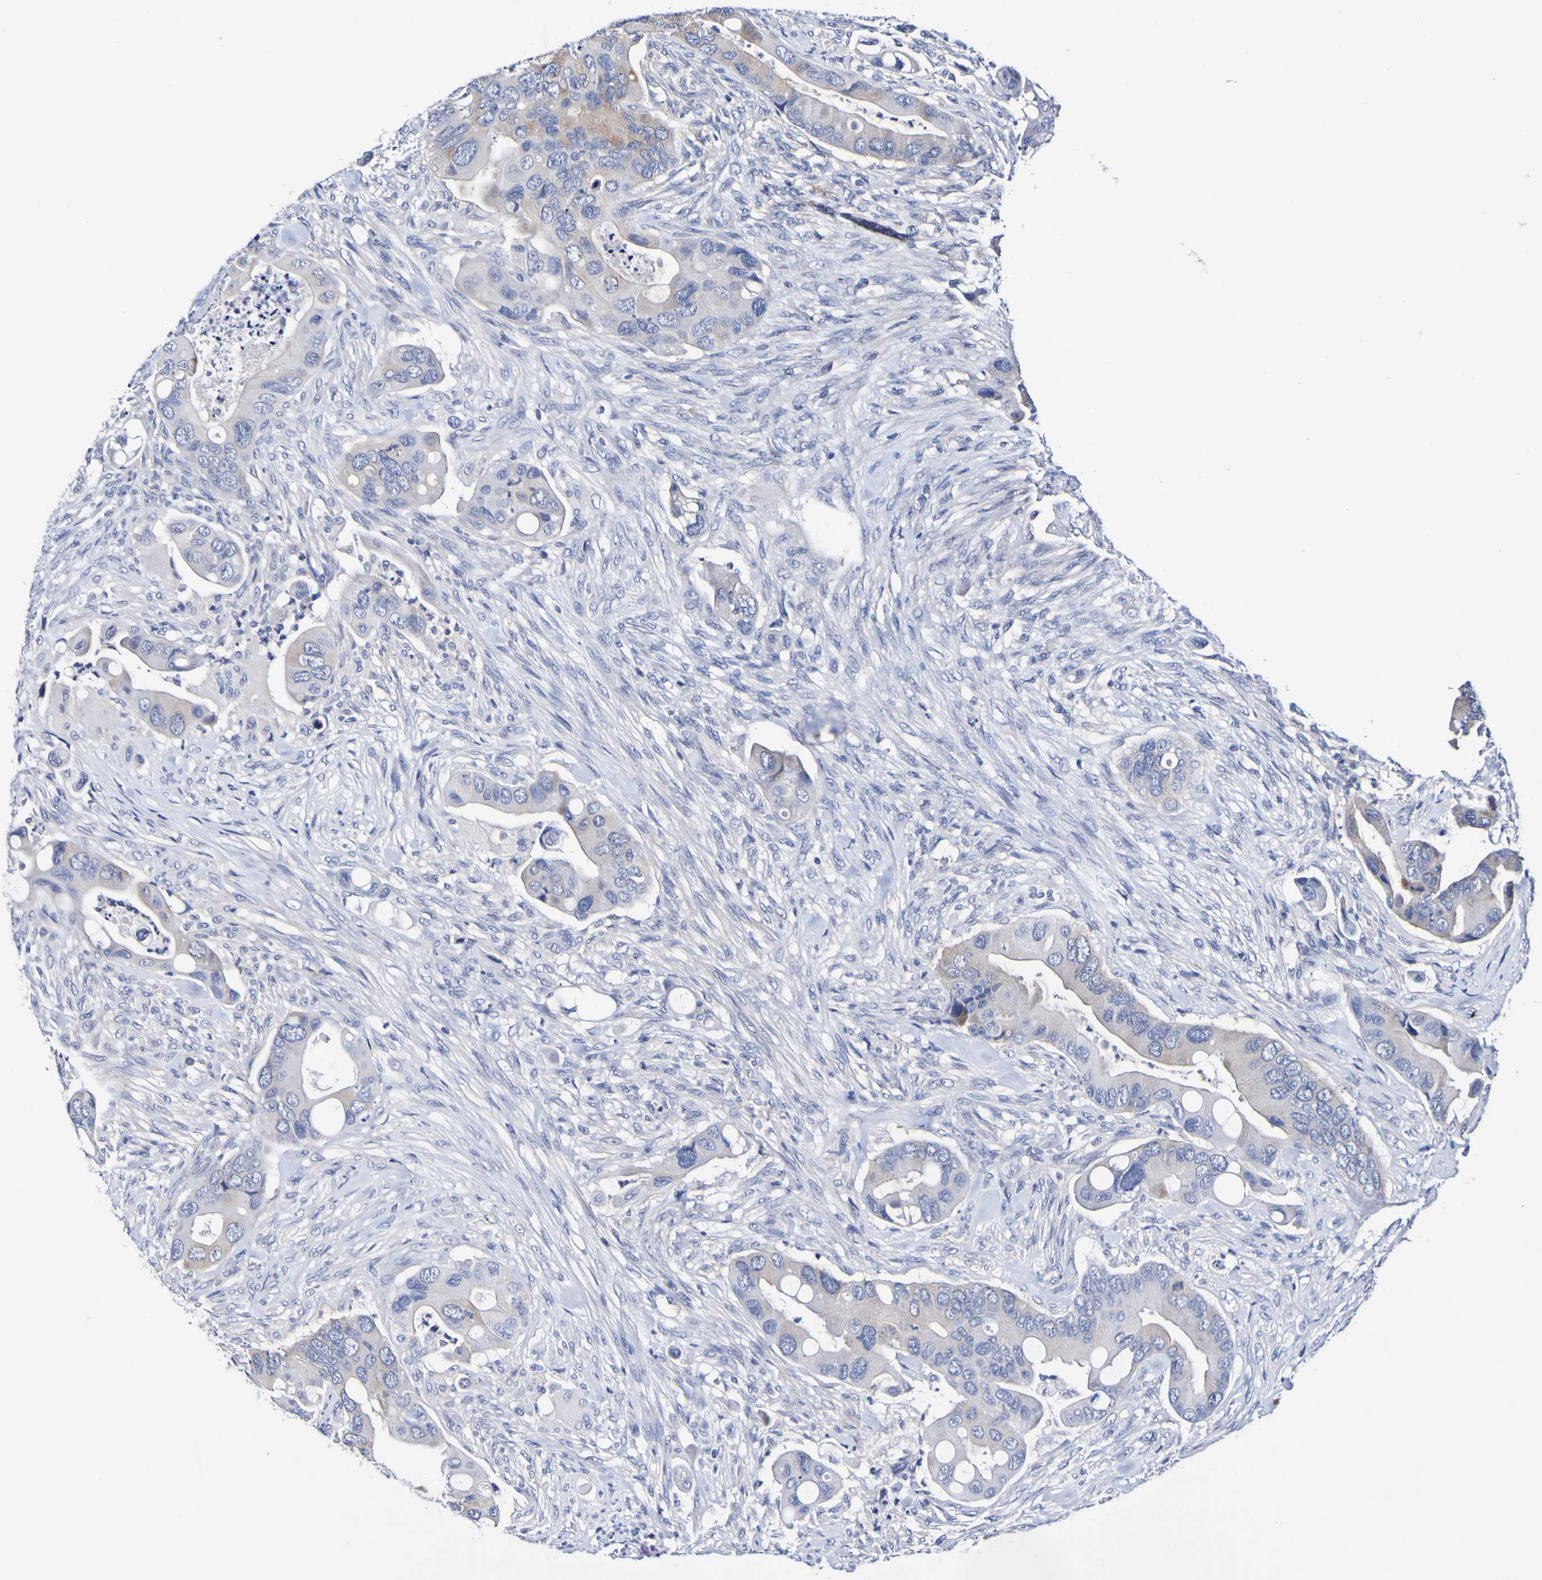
{"staining": {"intensity": "weak", "quantity": "<25%", "location": "cytoplasmic/membranous"}, "tissue": "colorectal cancer", "cell_type": "Tumor cells", "image_type": "cancer", "snomed": [{"axis": "morphology", "description": "Adenocarcinoma, NOS"}, {"axis": "topography", "description": "Rectum"}], "caption": "DAB (3,3'-diaminobenzidine) immunohistochemical staining of colorectal cancer (adenocarcinoma) shows no significant expression in tumor cells.", "gene": "ACVR1C", "patient": {"sex": "female", "age": 57}}